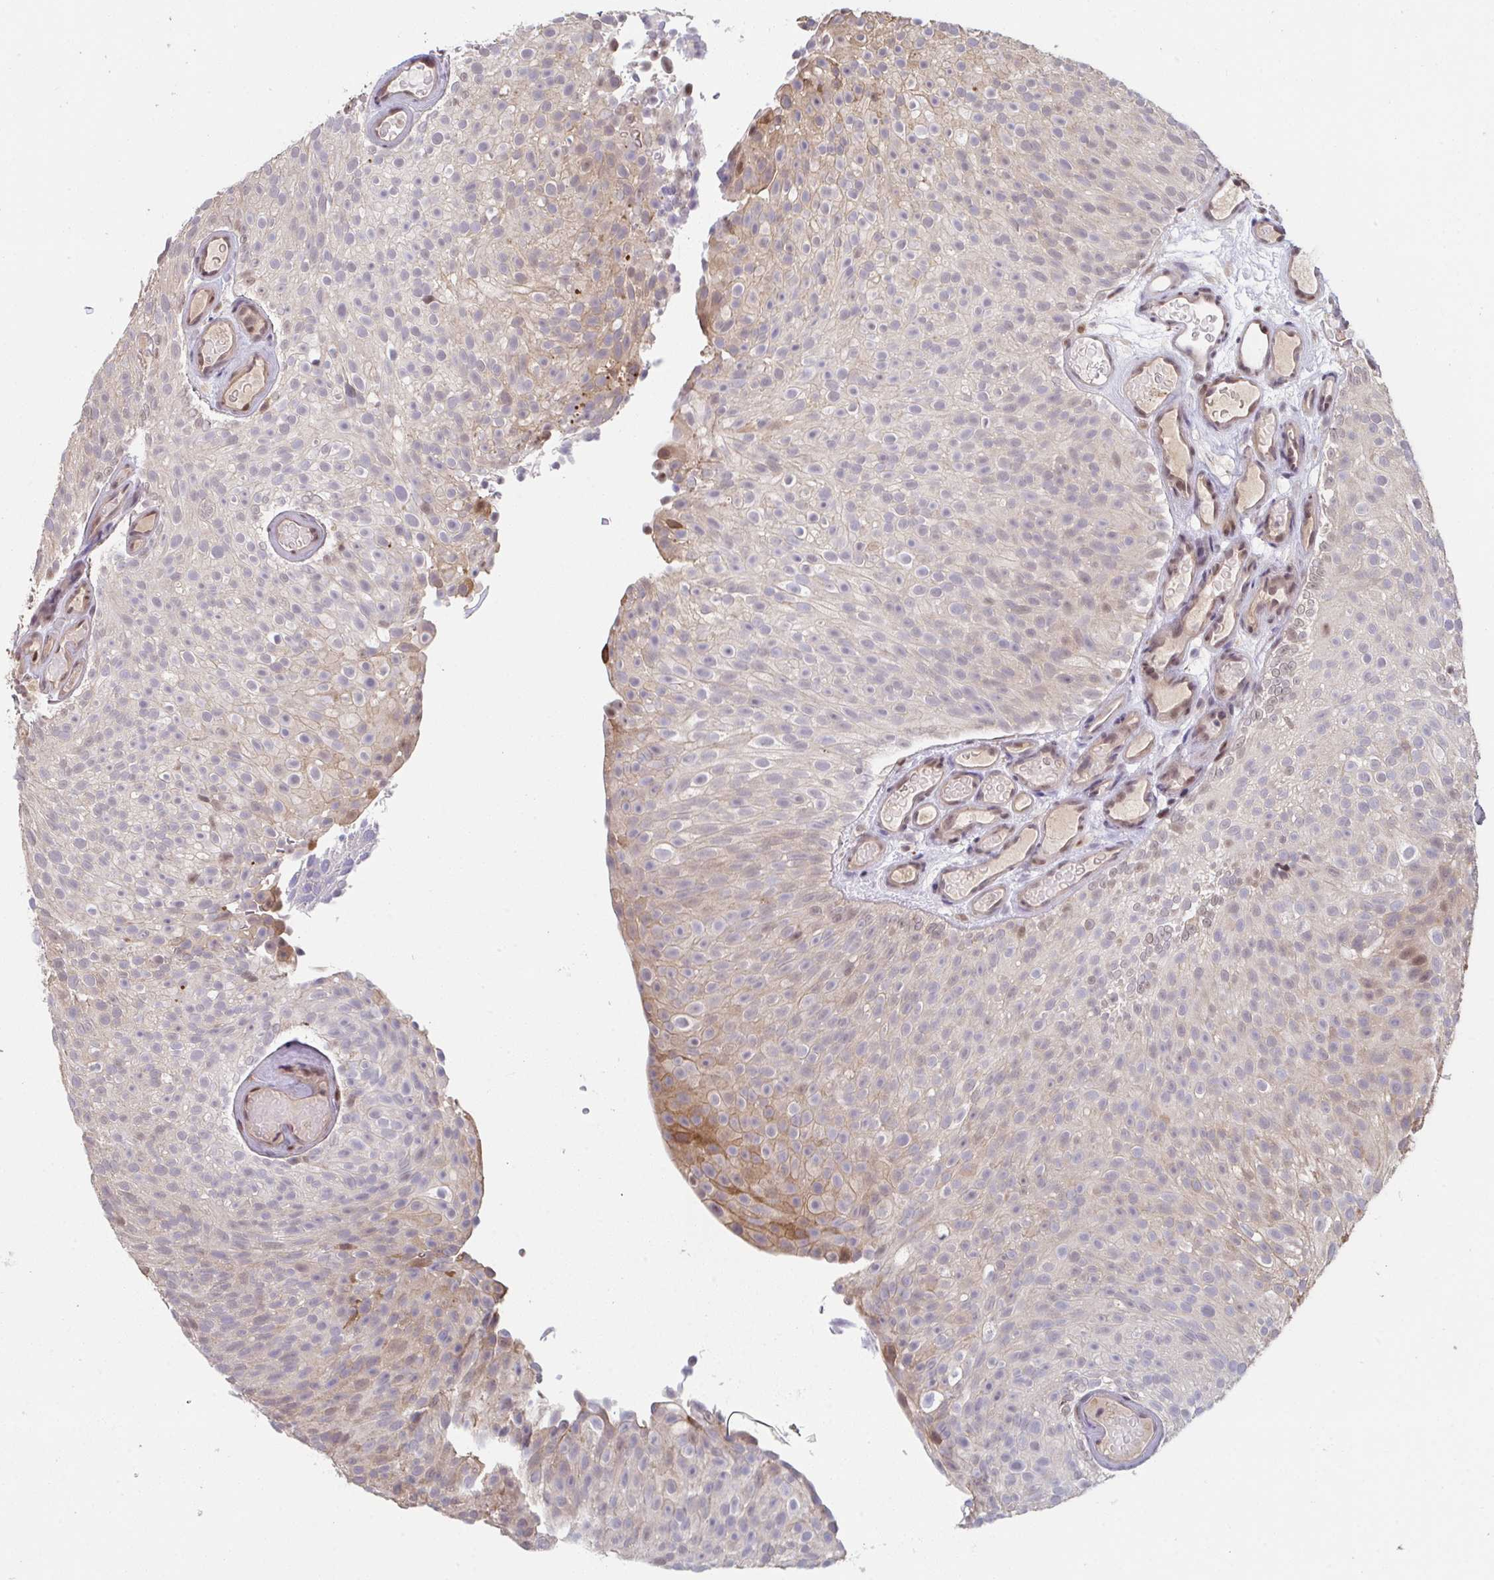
{"staining": {"intensity": "moderate", "quantity": "25%-75%", "location": "cytoplasmic/membranous,nuclear"}, "tissue": "urothelial cancer", "cell_type": "Tumor cells", "image_type": "cancer", "snomed": [{"axis": "morphology", "description": "Urothelial carcinoma, Low grade"}, {"axis": "topography", "description": "Urinary bladder"}], "caption": "Urothelial carcinoma (low-grade) stained for a protein shows moderate cytoplasmic/membranous and nuclear positivity in tumor cells.", "gene": "ACD", "patient": {"sex": "male", "age": 78}}